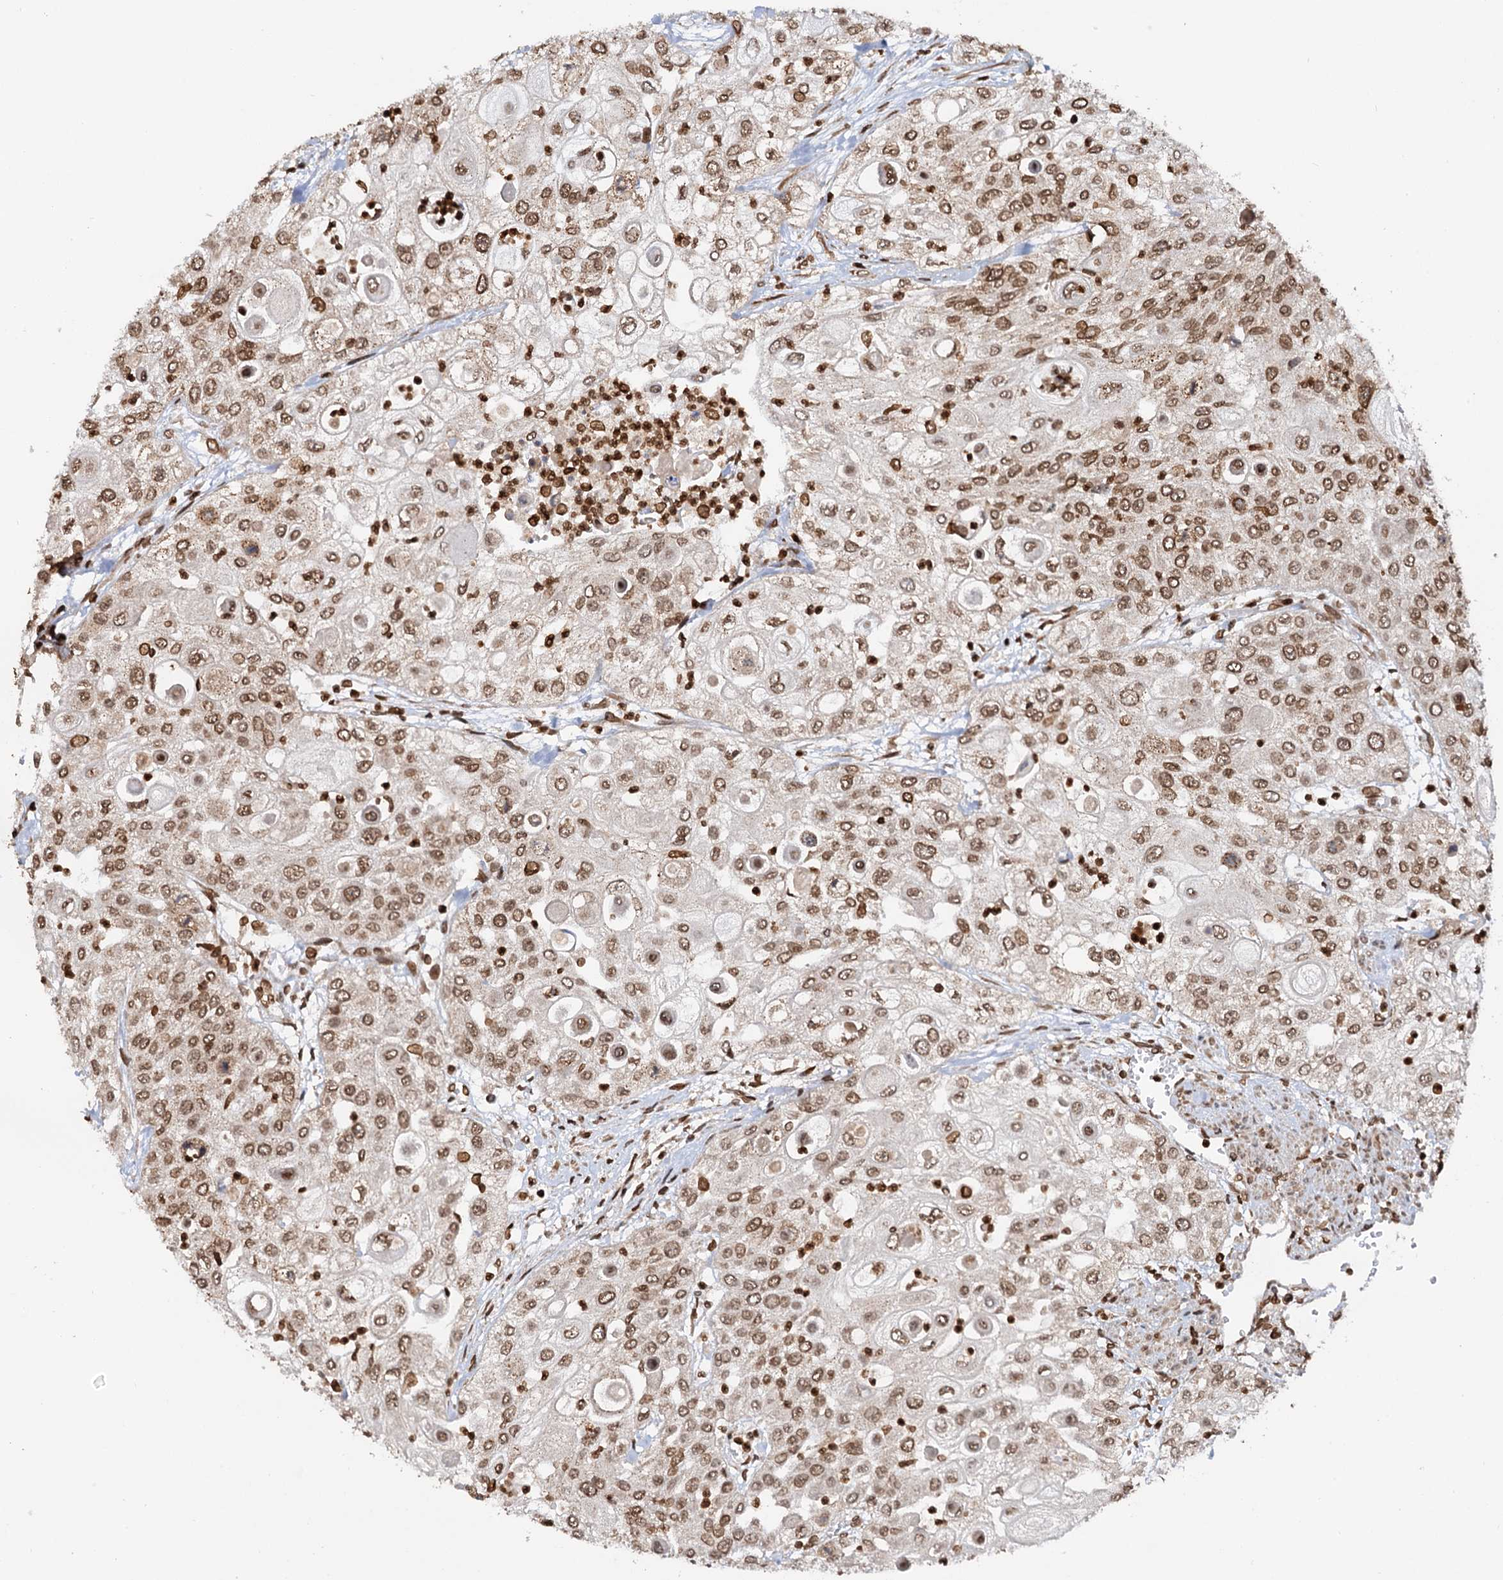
{"staining": {"intensity": "moderate", "quantity": ">75%", "location": "nuclear"}, "tissue": "urothelial cancer", "cell_type": "Tumor cells", "image_type": "cancer", "snomed": [{"axis": "morphology", "description": "Urothelial carcinoma, High grade"}, {"axis": "topography", "description": "Urinary bladder"}], "caption": "A brown stain highlights moderate nuclear positivity of a protein in human urothelial cancer tumor cells.", "gene": "ZC3H13", "patient": {"sex": "female", "age": 79}}